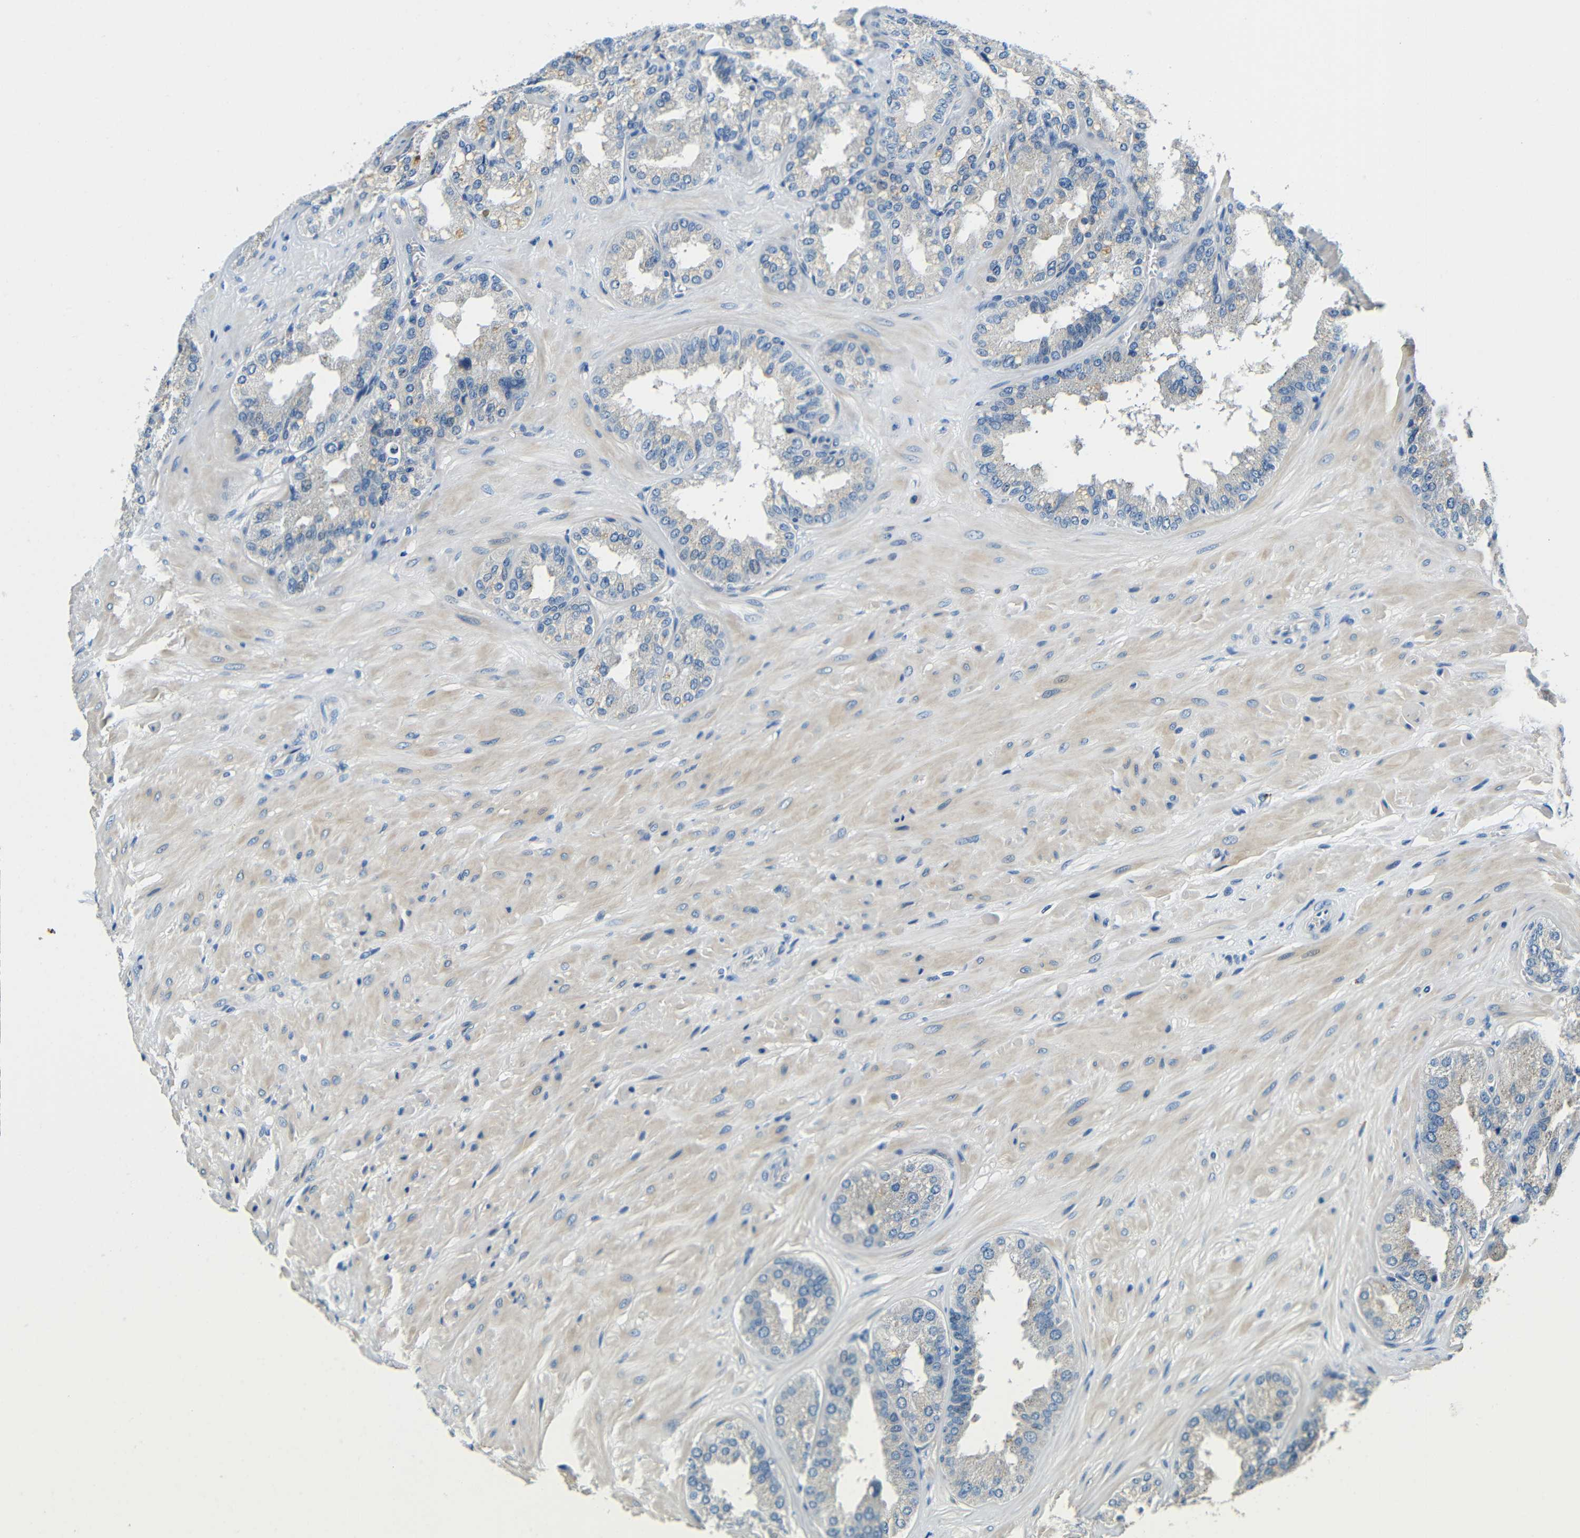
{"staining": {"intensity": "moderate", "quantity": "<25%", "location": "cytoplasmic/membranous"}, "tissue": "seminal vesicle", "cell_type": "Glandular cells", "image_type": "normal", "snomed": [{"axis": "morphology", "description": "Normal tissue, NOS"}, {"axis": "topography", "description": "Prostate"}, {"axis": "topography", "description": "Seminal veicle"}], "caption": "This photomicrograph reveals benign seminal vesicle stained with immunohistochemistry (IHC) to label a protein in brown. The cytoplasmic/membranous of glandular cells show moderate positivity for the protein. Nuclei are counter-stained blue.", "gene": "FMO5", "patient": {"sex": "male", "age": 51}}